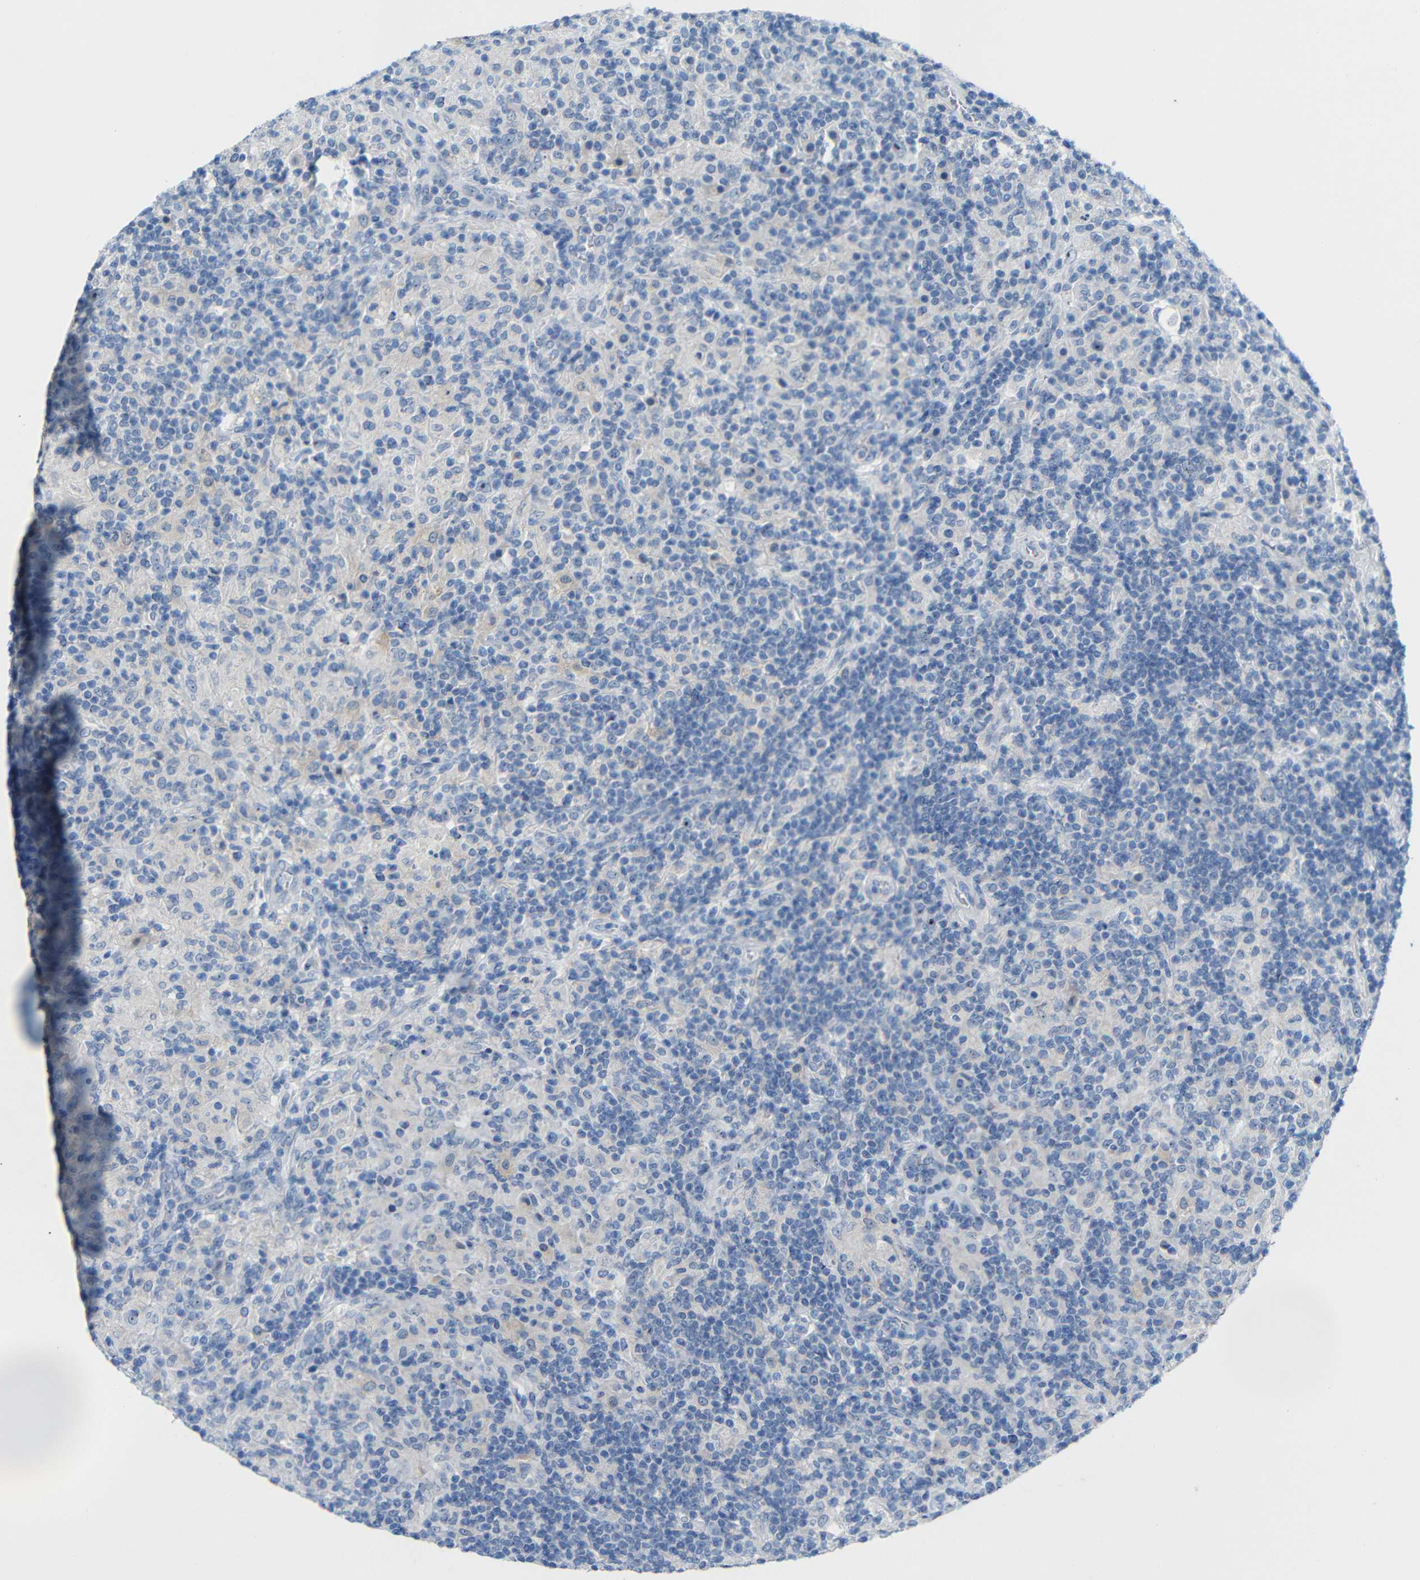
{"staining": {"intensity": "moderate", "quantity": "<25%", "location": "nuclear"}, "tissue": "lymphoma", "cell_type": "Tumor cells", "image_type": "cancer", "snomed": [{"axis": "morphology", "description": "Hodgkin's disease, NOS"}, {"axis": "topography", "description": "Lymph node"}], "caption": "A histopathology image showing moderate nuclear expression in approximately <25% of tumor cells in Hodgkin's disease, as visualized by brown immunohistochemical staining.", "gene": "C1orf210", "patient": {"sex": "male", "age": 70}}